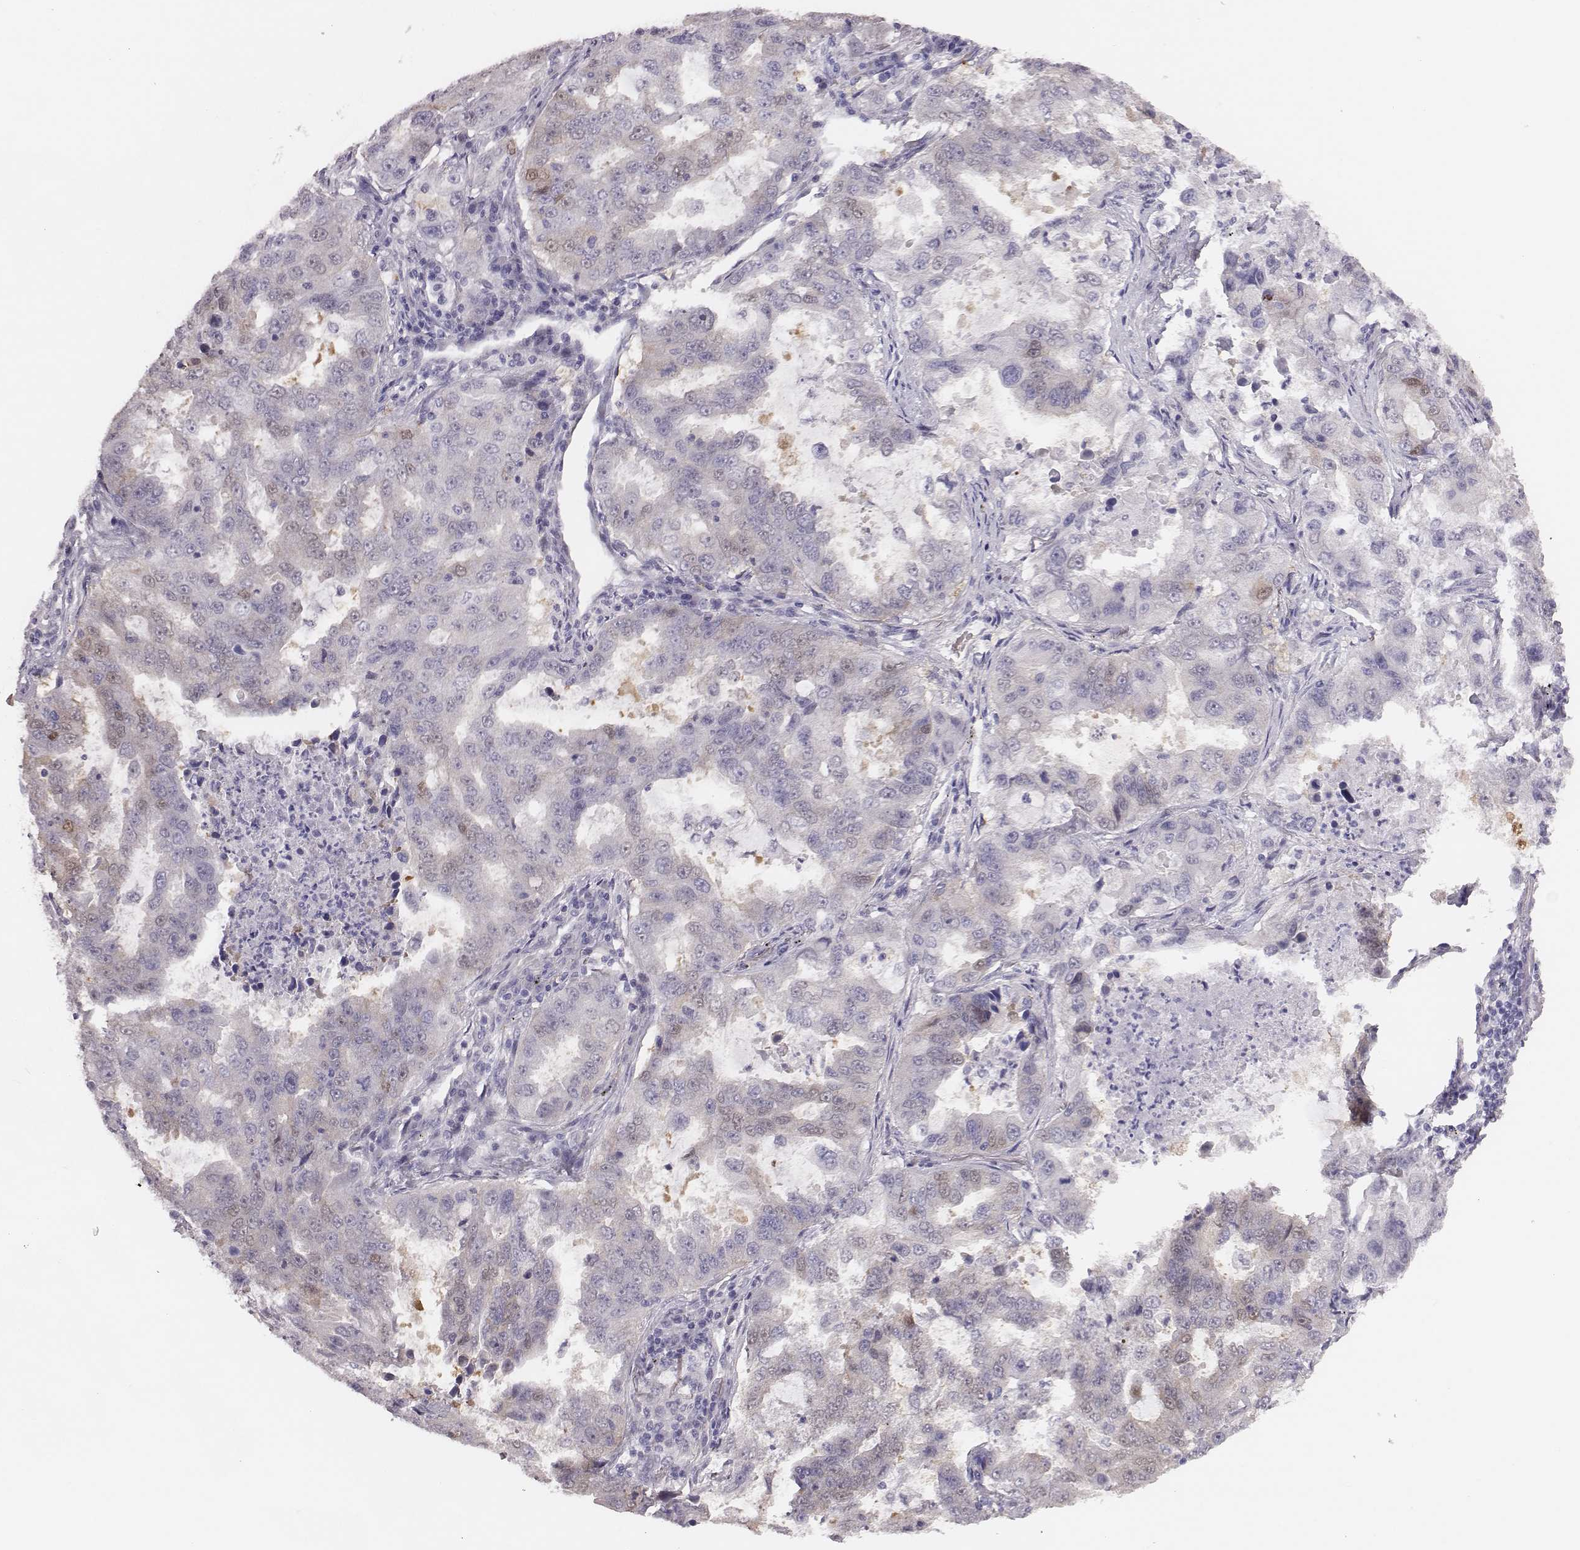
{"staining": {"intensity": "negative", "quantity": "none", "location": "none"}, "tissue": "lung cancer", "cell_type": "Tumor cells", "image_type": "cancer", "snomed": [{"axis": "morphology", "description": "Adenocarcinoma, NOS"}, {"axis": "topography", "description": "Lung"}], "caption": "An IHC photomicrograph of lung cancer is shown. There is no staining in tumor cells of lung cancer.", "gene": "SCML2", "patient": {"sex": "female", "age": 61}}